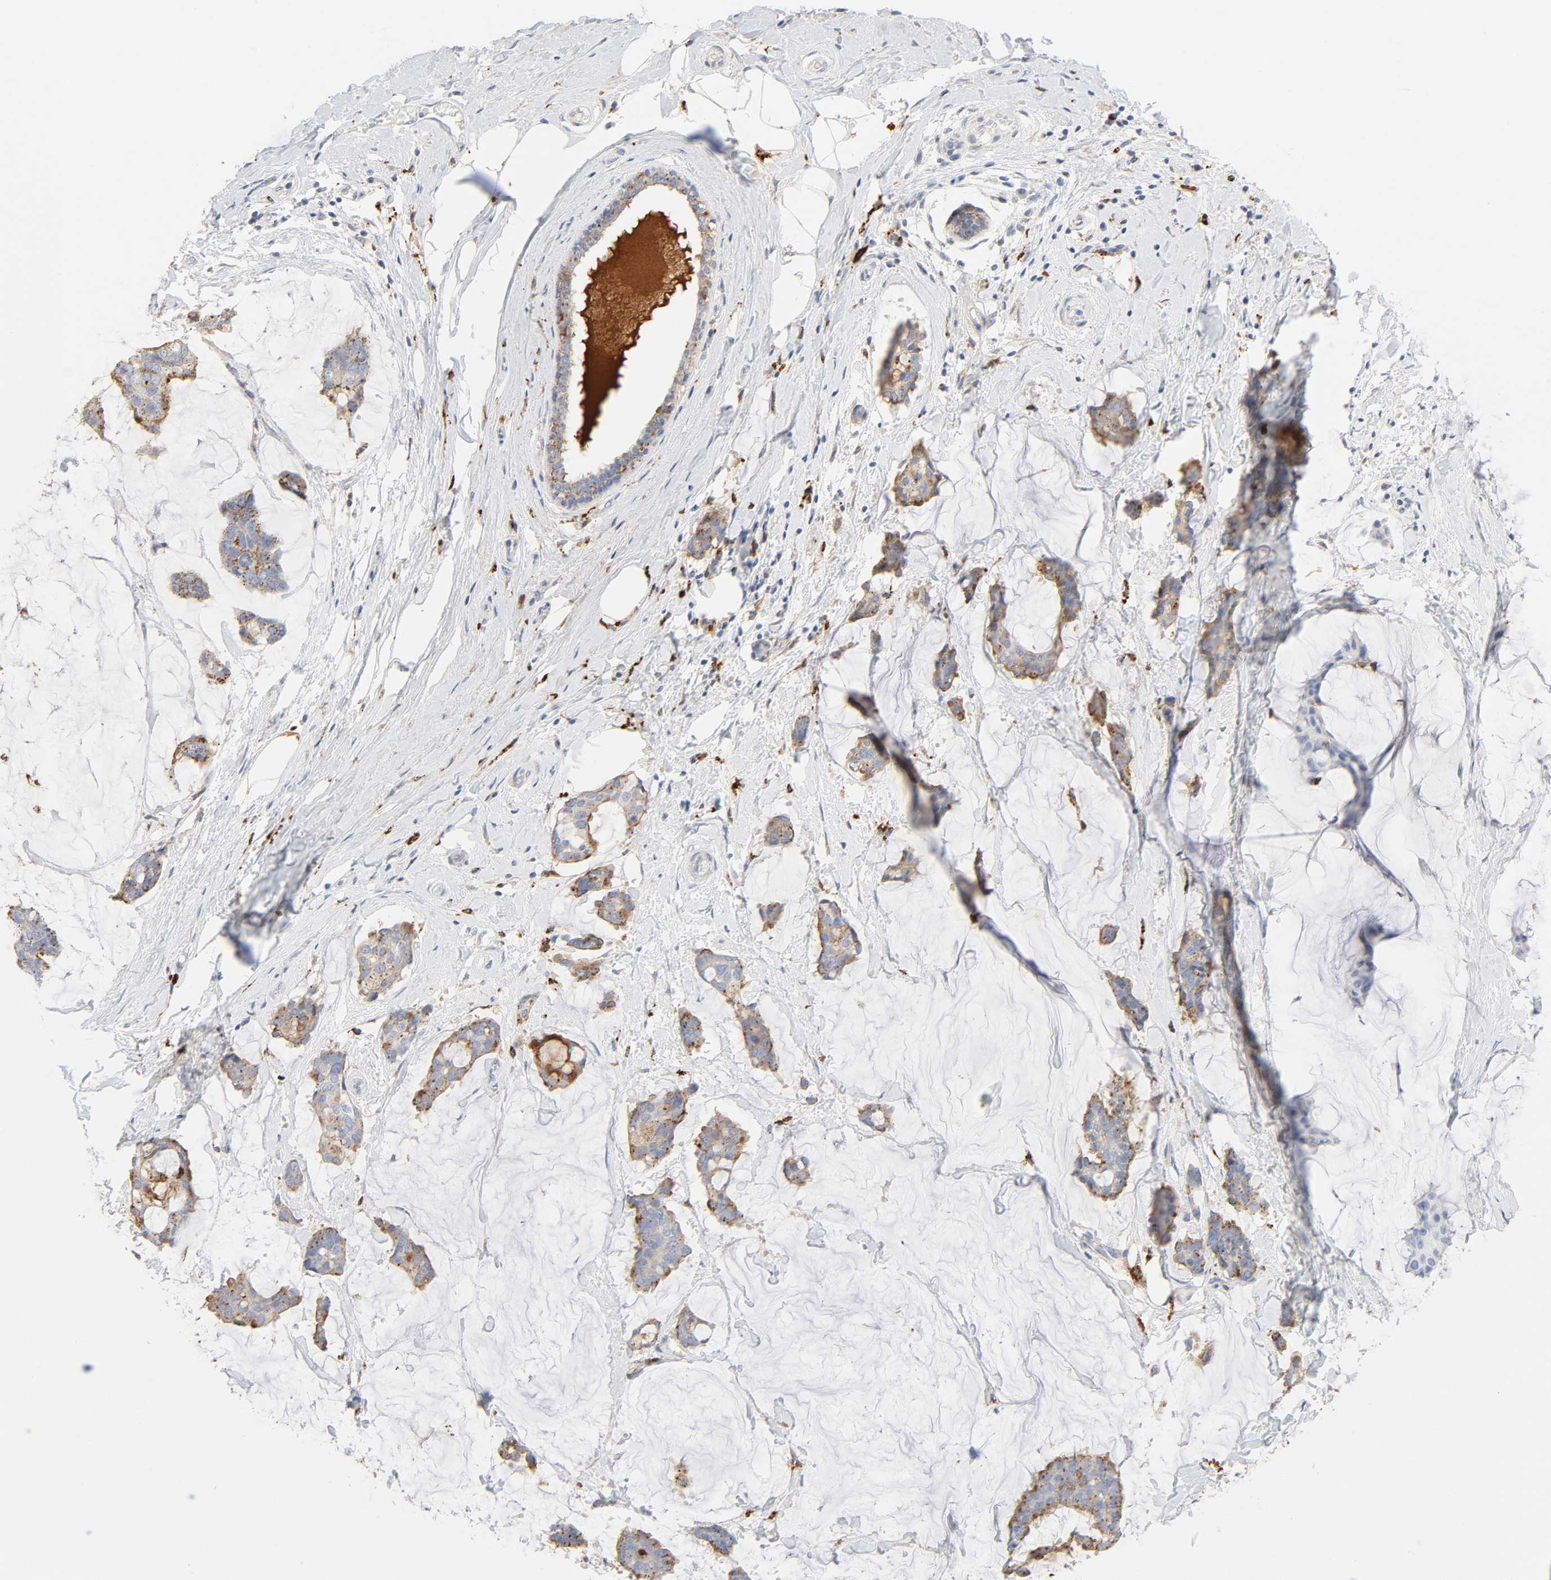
{"staining": {"intensity": "moderate", "quantity": "25%-75%", "location": "cytoplasmic/membranous"}, "tissue": "breast cancer", "cell_type": "Tumor cells", "image_type": "cancer", "snomed": [{"axis": "morphology", "description": "Duct carcinoma"}, {"axis": "topography", "description": "Breast"}], "caption": "Breast intraductal carcinoma stained with a brown dye shows moderate cytoplasmic/membranous positive positivity in approximately 25%-75% of tumor cells.", "gene": "MAGEB17", "patient": {"sex": "female", "age": 93}}